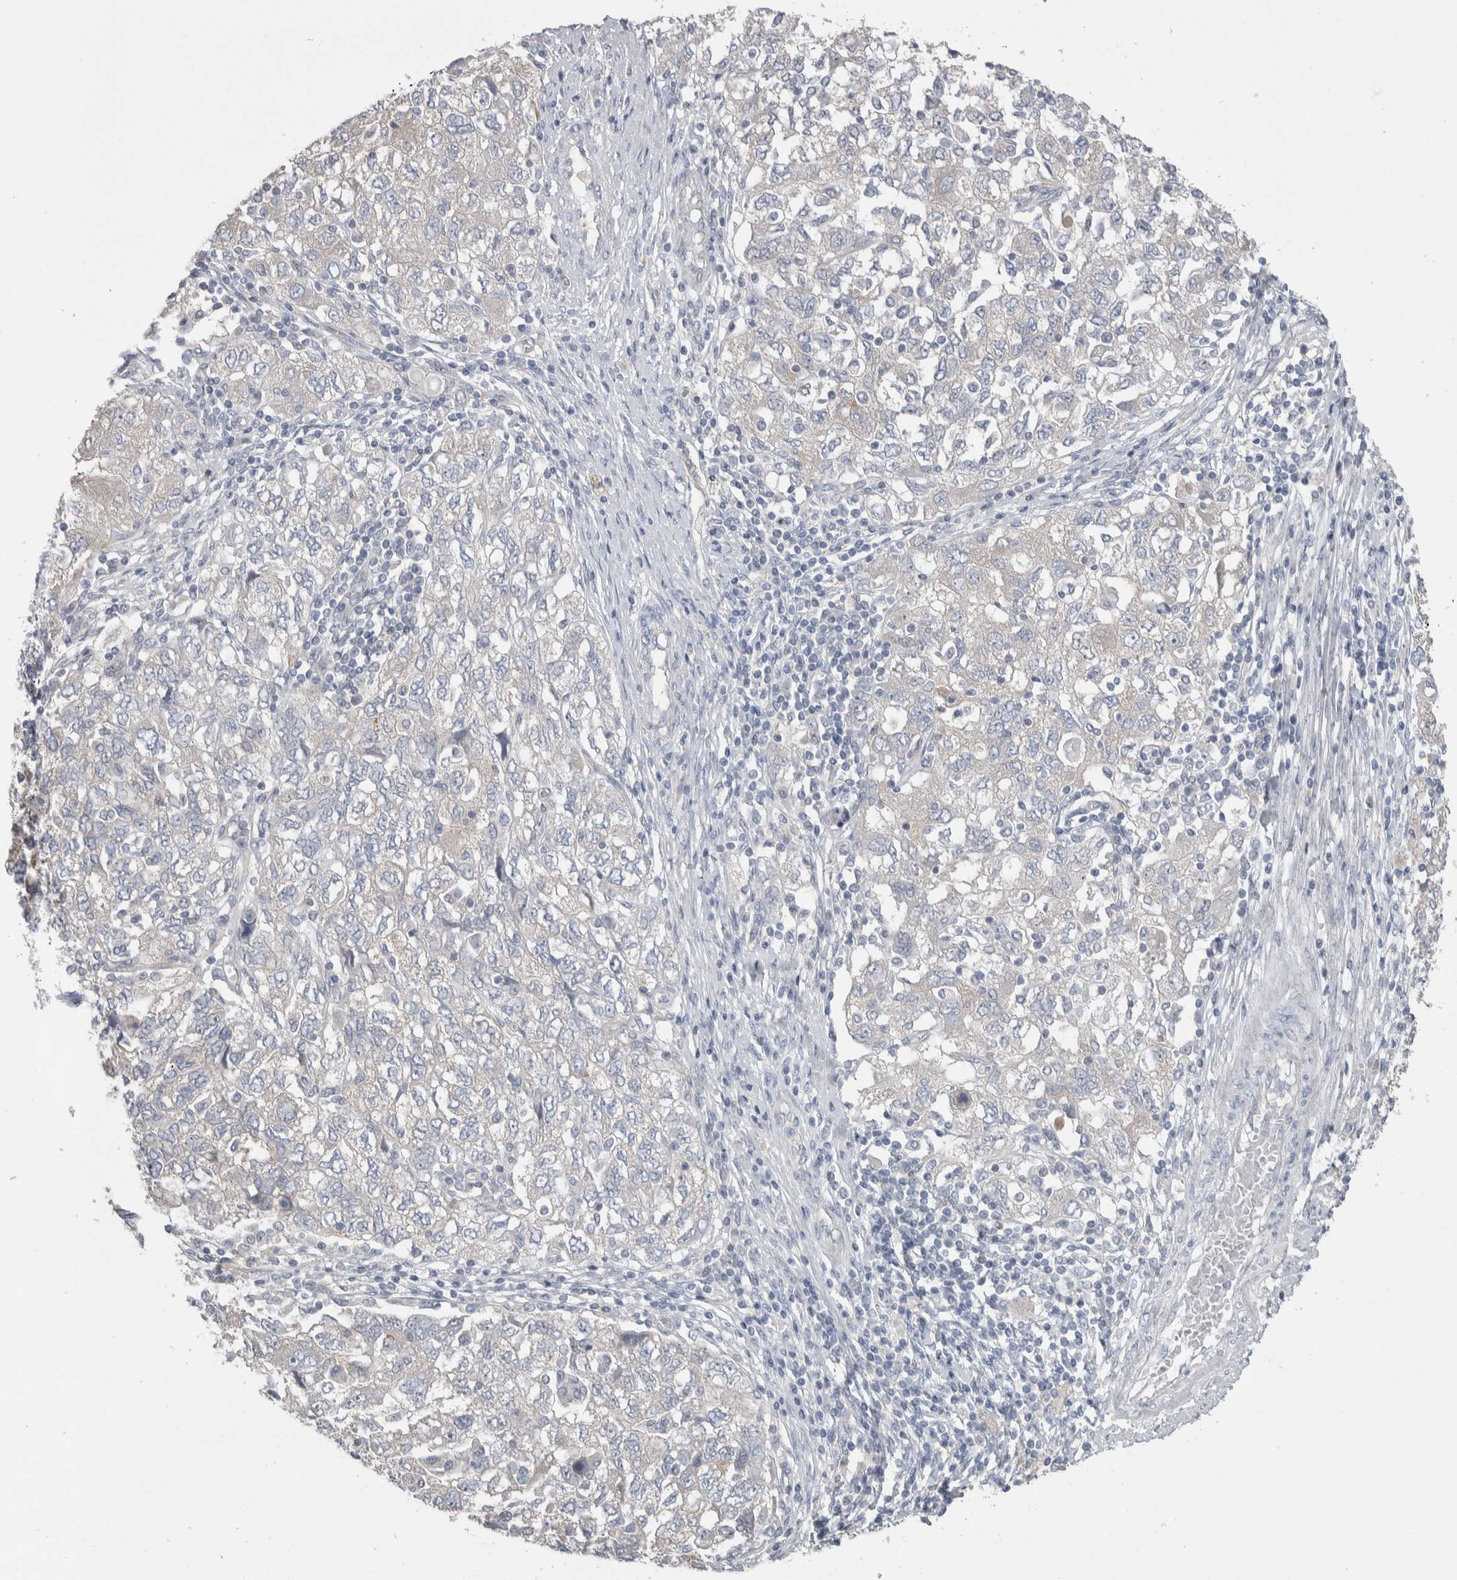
{"staining": {"intensity": "negative", "quantity": "none", "location": "none"}, "tissue": "ovarian cancer", "cell_type": "Tumor cells", "image_type": "cancer", "snomed": [{"axis": "morphology", "description": "Carcinoma, NOS"}, {"axis": "morphology", "description": "Cystadenocarcinoma, serous, NOS"}, {"axis": "topography", "description": "Ovary"}], "caption": "Immunohistochemistry (IHC) image of neoplastic tissue: human ovarian cancer (carcinoma) stained with DAB (3,3'-diaminobenzidine) shows no significant protein positivity in tumor cells.", "gene": "GPHN", "patient": {"sex": "female", "age": 69}}